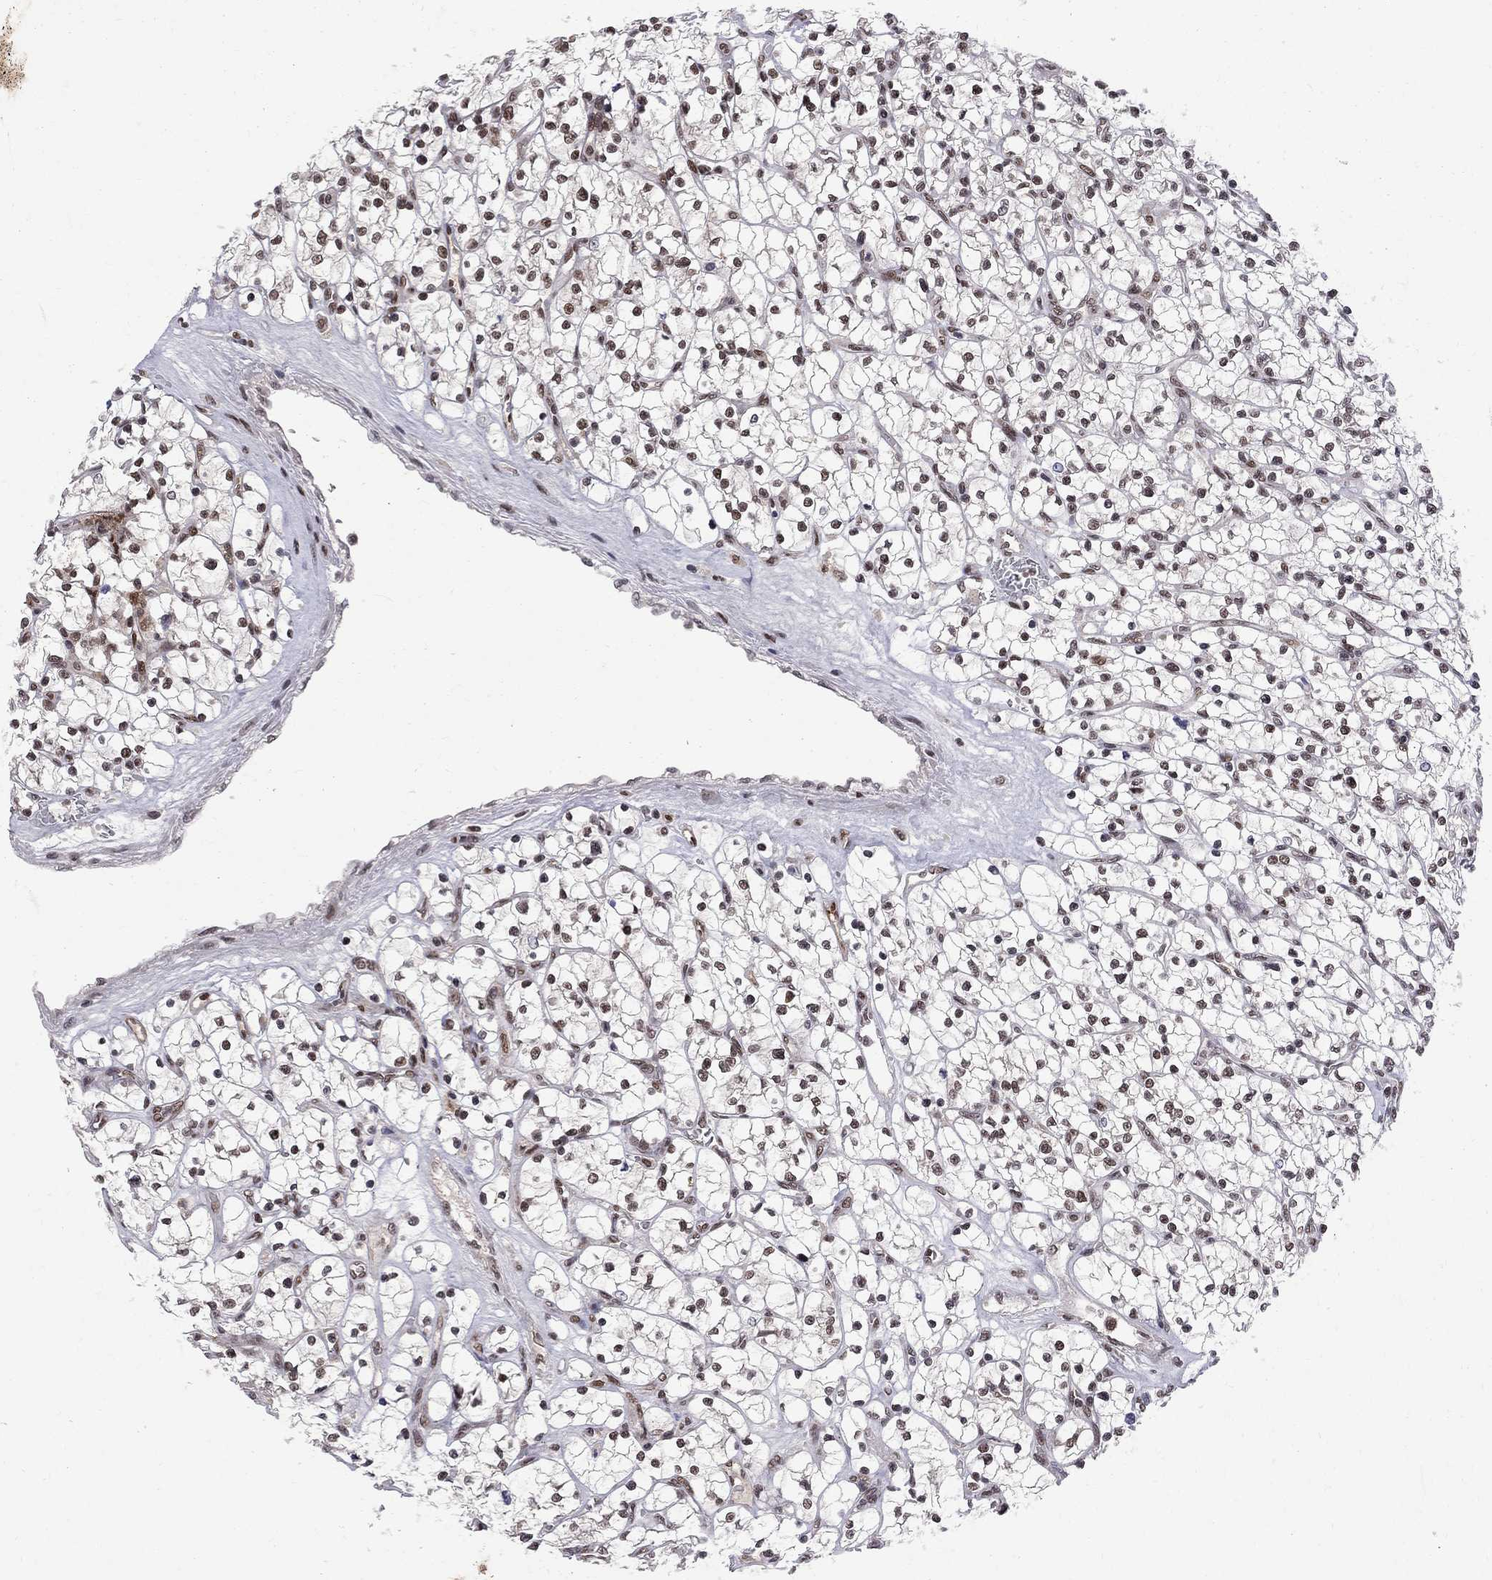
{"staining": {"intensity": "moderate", "quantity": "25%-75%", "location": "nuclear"}, "tissue": "renal cancer", "cell_type": "Tumor cells", "image_type": "cancer", "snomed": [{"axis": "morphology", "description": "Adenocarcinoma, NOS"}, {"axis": "topography", "description": "Kidney"}], "caption": "Immunohistochemical staining of human adenocarcinoma (renal) shows moderate nuclear protein staining in about 25%-75% of tumor cells.", "gene": "SAP30L", "patient": {"sex": "female", "age": 64}}